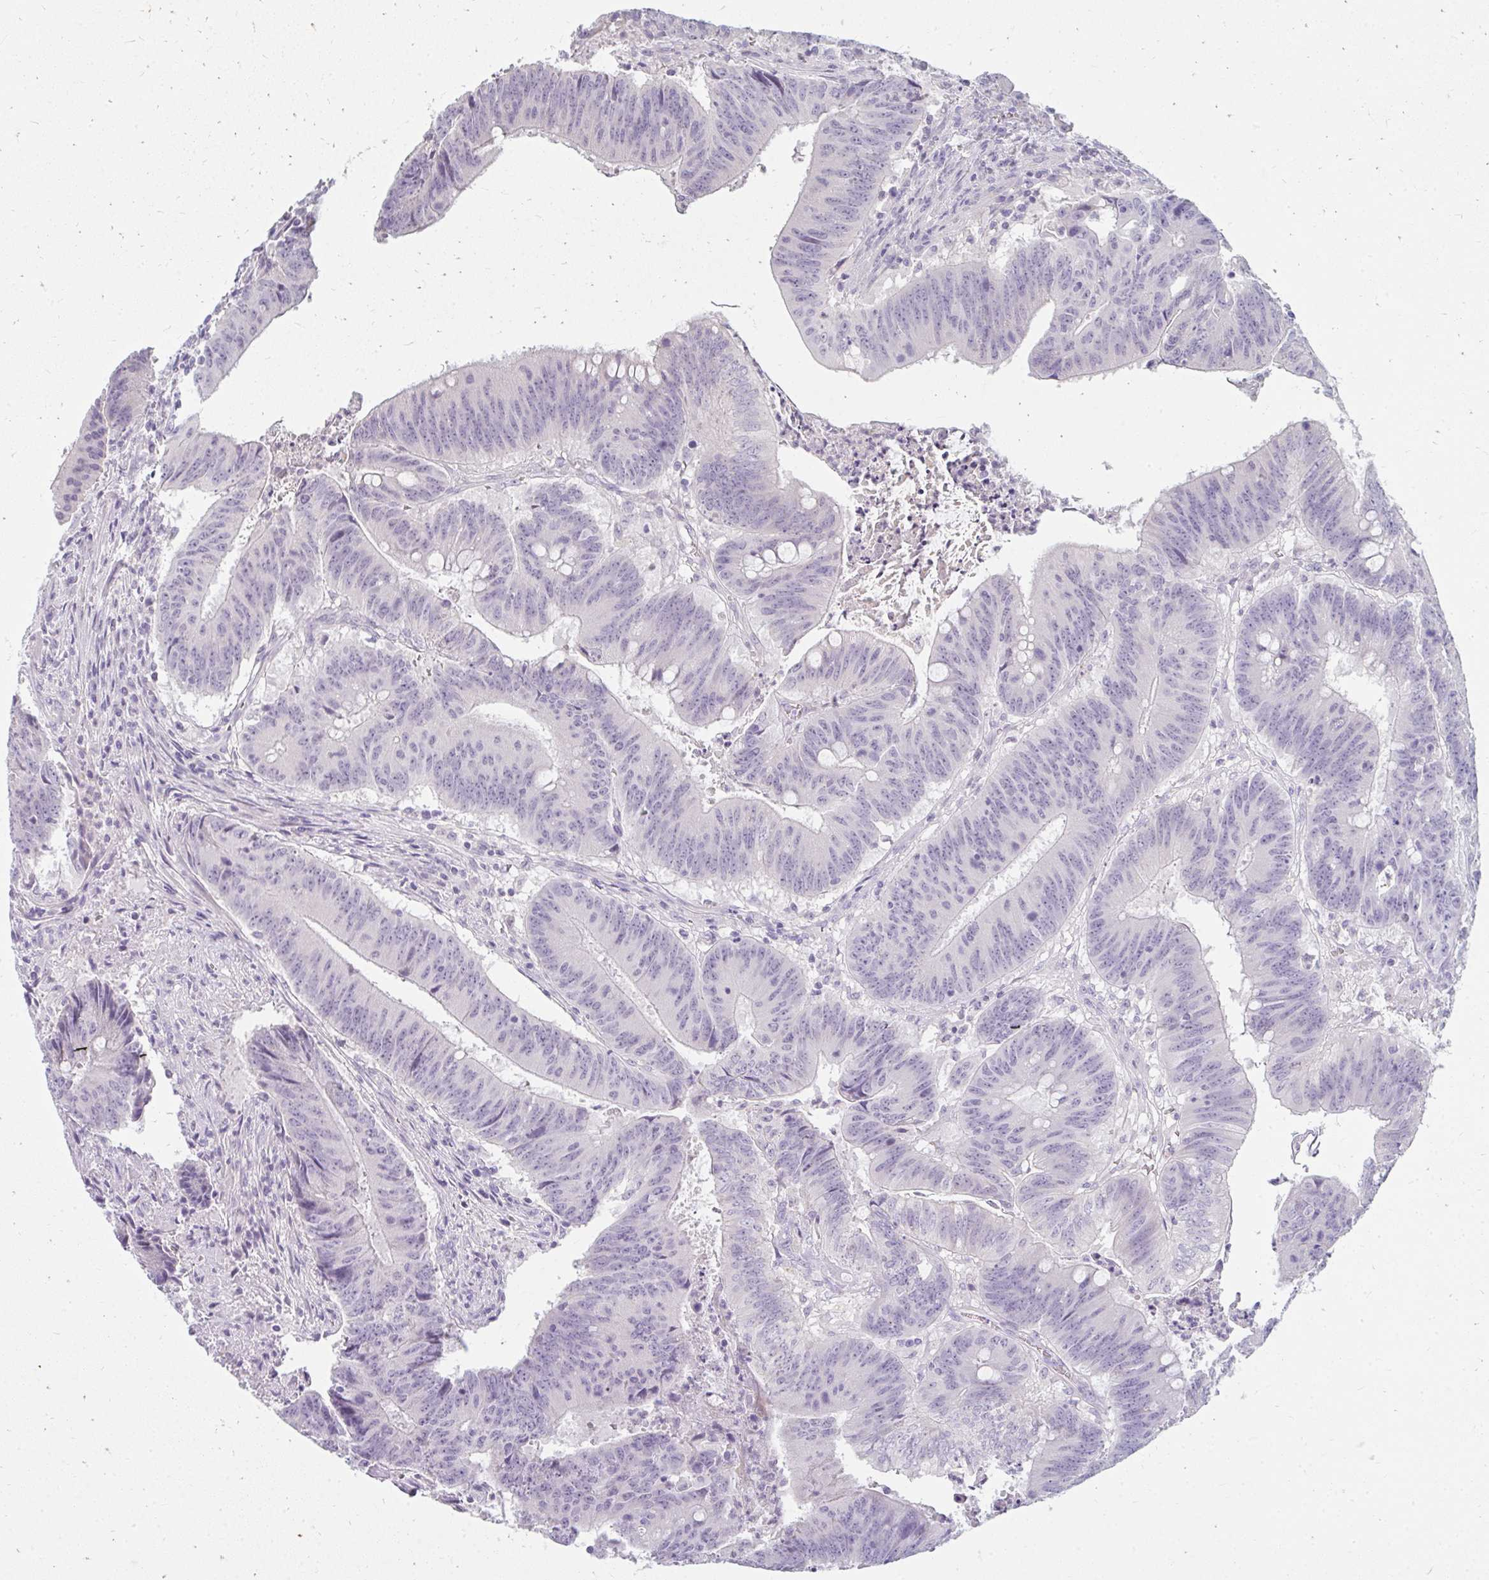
{"staining": {"intensity": "negative", "quantity": "none", "location": "none"}, "tissue": "colorectal cancer", "cell_type": "Tumor cells", "image_type": "cancer", "snomed": [{"axis": "morphology", "description": "Adenocarcinoma, NOS"}, {"axis": "topography", "description": "Colon"}], "caption": "A high-resolution micrograph shows IHC staining of colorectal cancer, which reveals no significant staining in tumor cells. (Immunohistochemistry, brightfield microscopy, high magnification).", "gene": "PPP1R3G", "patient": {"sex": "female", "age": 87}}